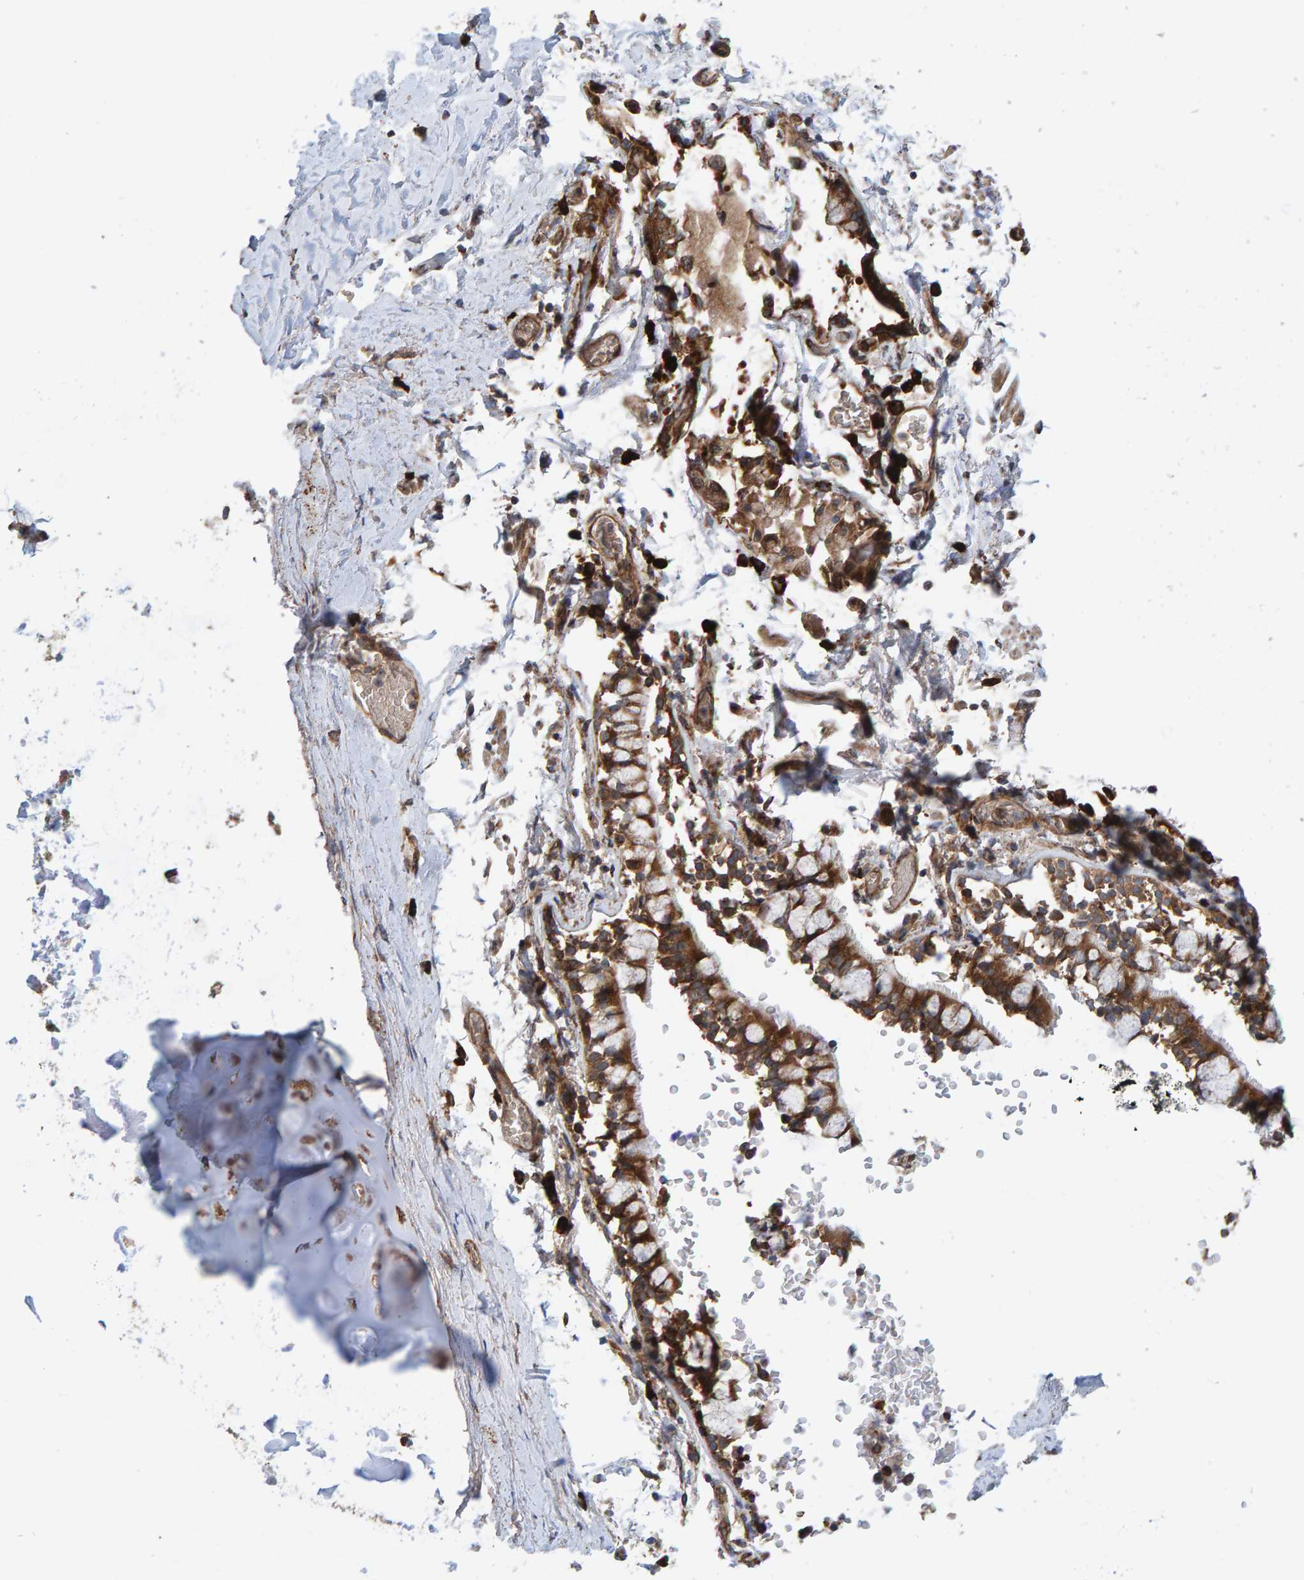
{"staining": {"intensity": "strong", "quantity": "25%-75%", "location": "cytoplasmic/membranous"}, "tissue": "adipose tissue", "cell_type": "Adipocytes", "image_type": "normal", "snomed": [{"axis": "morphology", "description": "Normal tissue, NOS"}, {"axis": "topography", "description": "Cartilage tissue"}, {"axis": "topography", "description": "Lung"}], "caption": "A brown stain highlights strong cytoplasmic/membranous staining of a protein in adipocytes of normal human adipose tissue.", "gene": "KIAA0753", "patient": {"sex": "female", "age": 77}}